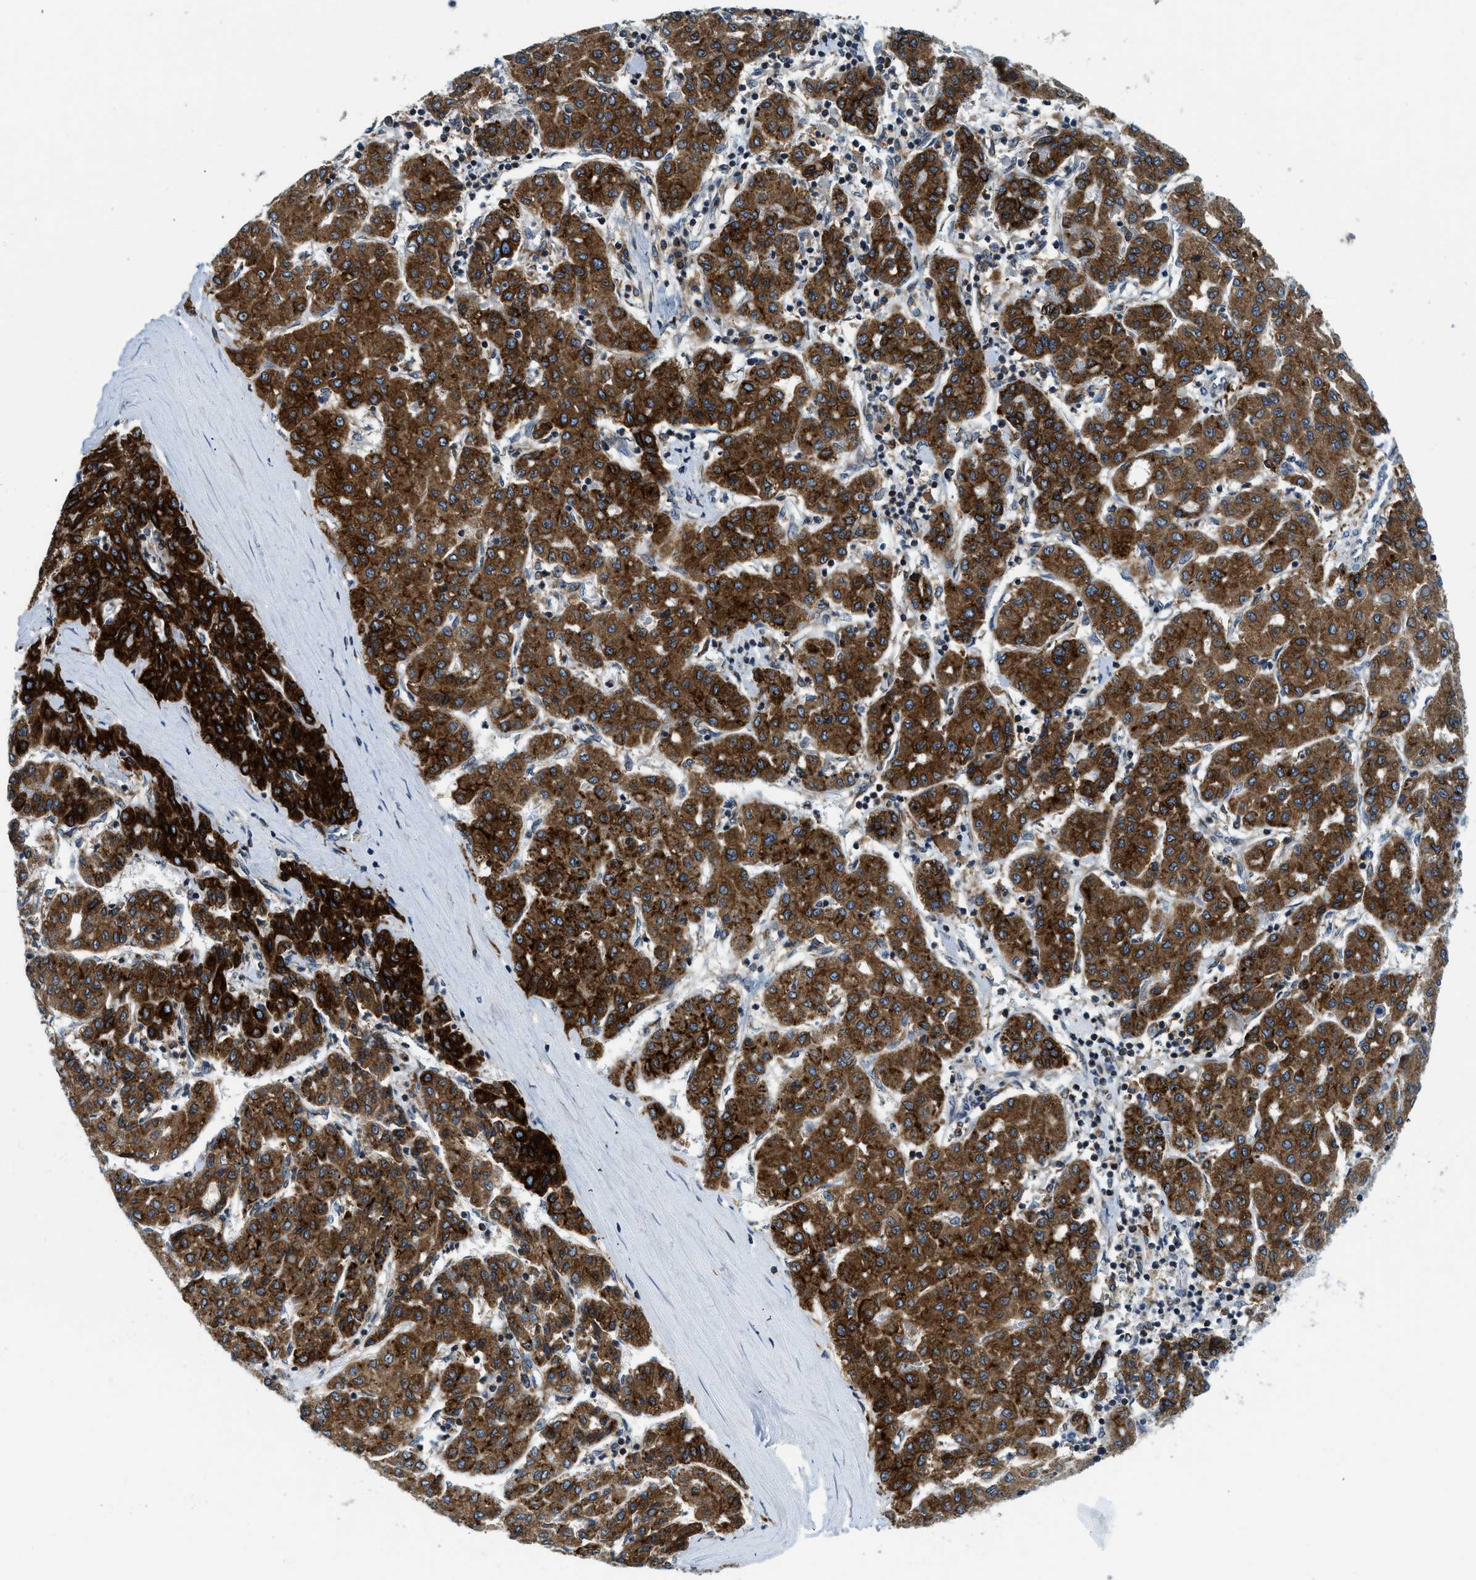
{"staining": {"intensity": "strong", "quantity": ">75%", "location": "cytoplasmic/membranous"}, "tissue": "liver cancer", "cell_type": "Tumor cells", "image_type": "cancer", "snomed": [{"axis": "morphology", "description": "Carcinoma, Hepatocellular, NOS"}, {"axis": "topography", "description": "Liver"}], "caption": "Immunohistochemical staining of hepatocellular carcinoma (liver) demonstrates high levels of strong cytoplasmic/membranous protein staining in about >75% of tumor cells.", "gene": "BCAP31", "patient": {"sex": "male", "age": 65}}